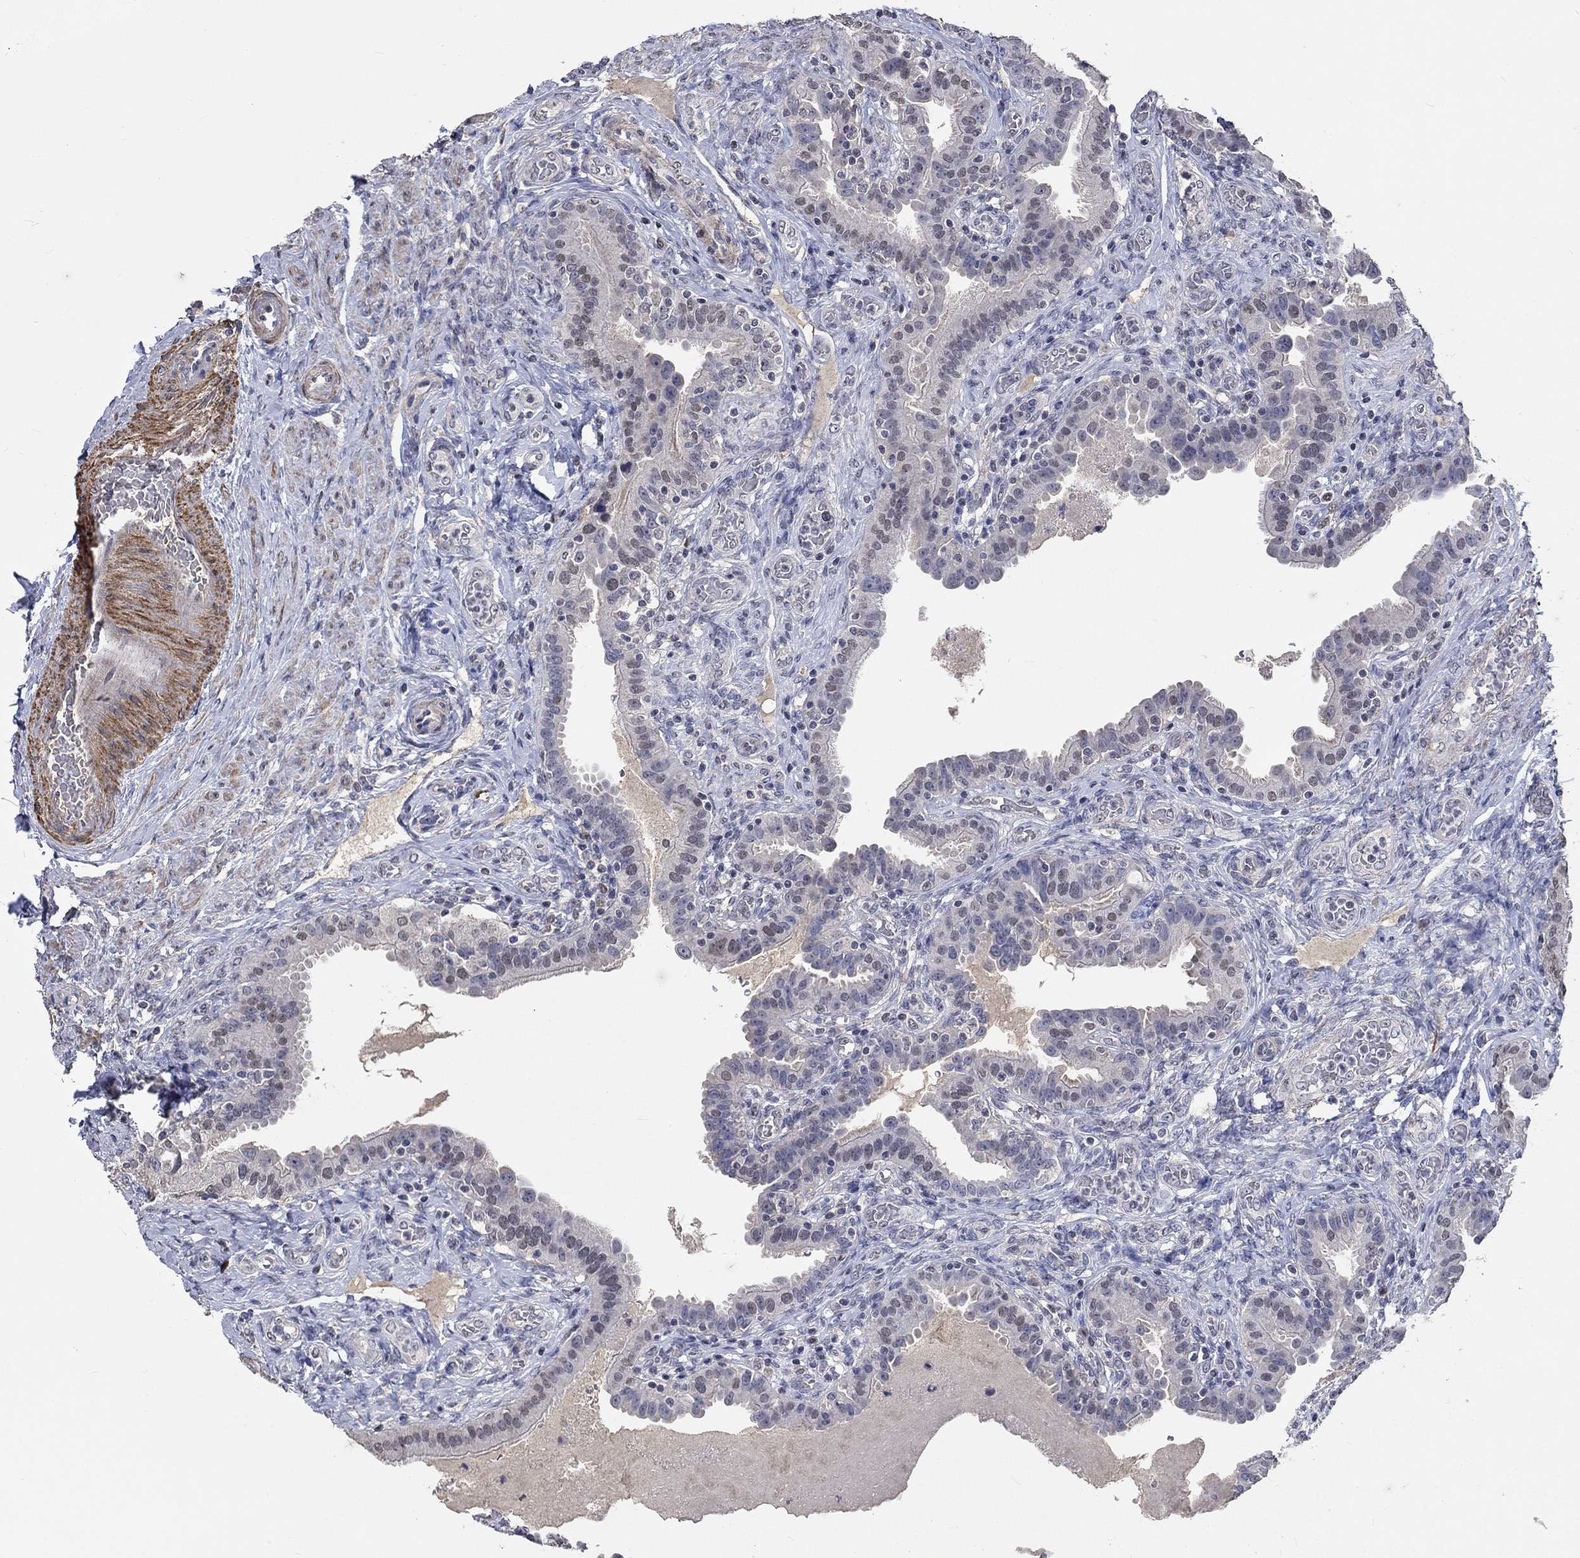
{"staining": {"intensity": "negative", "quantity": "none", "location": "none"}, "tissue": "fallopian tube", "cell_type": "Glandular cells", "image_type": "normal", "snomed": [{"axis": "morphology", "description": "Normal tissue, NOS"}, {"axis": "topography", "description": "Fallopian tube"}, {"axis": "topography", "description": "Ovary"}], "caption": "Fallopian tube stained for a protein using immunohistochemistry (IHC) exhibits no staining glandular cells.", "gene": "ZBTB18", "patient": {"sex": "female", "age": 41}}